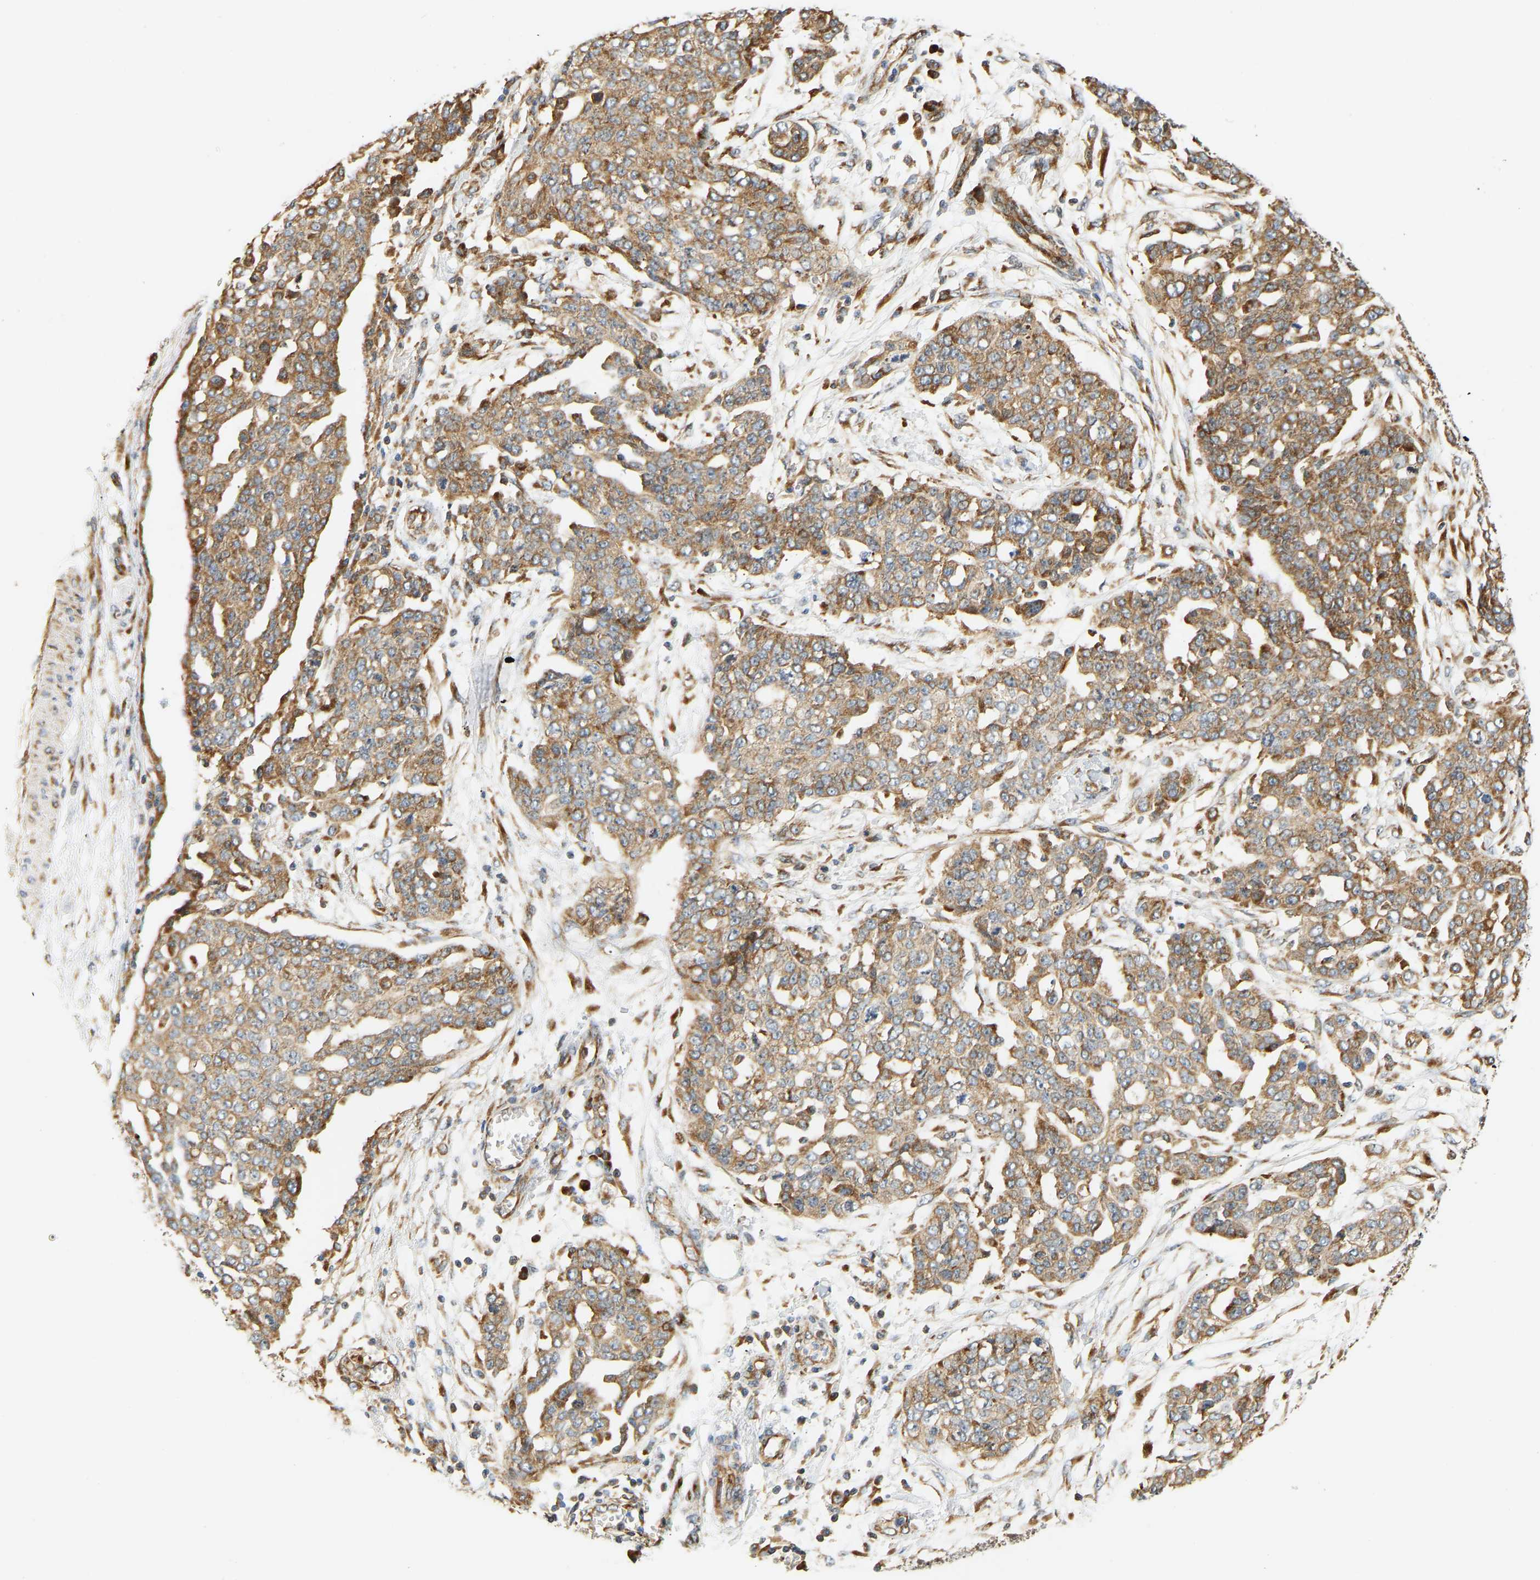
{"staining": {"intensity": "moderate", "quantity": ">75%", "location": "cytoplasmic/membranous"}, "tissue": "ovarian cancer", "cell_type": "Tumor cells", "image_type": "cancer", "snomed": [{"axis": "morphology", "description": "Cystadenocarcinoma, serous, NOS"}, {"axis": "topography", "description": "Soft tissue"}, {"axis": "topography", "description": "Ovary"}], "caption": "A histopathology image of serous cystadenocarcinoma (ovarian) stained for a protein reveals moderate cytoplasmic/membranous brown staining in tumor cells. Nuclei are stained in blue.", "gene": "RPS14", "patient": {"sex": "female", "age": 57}}